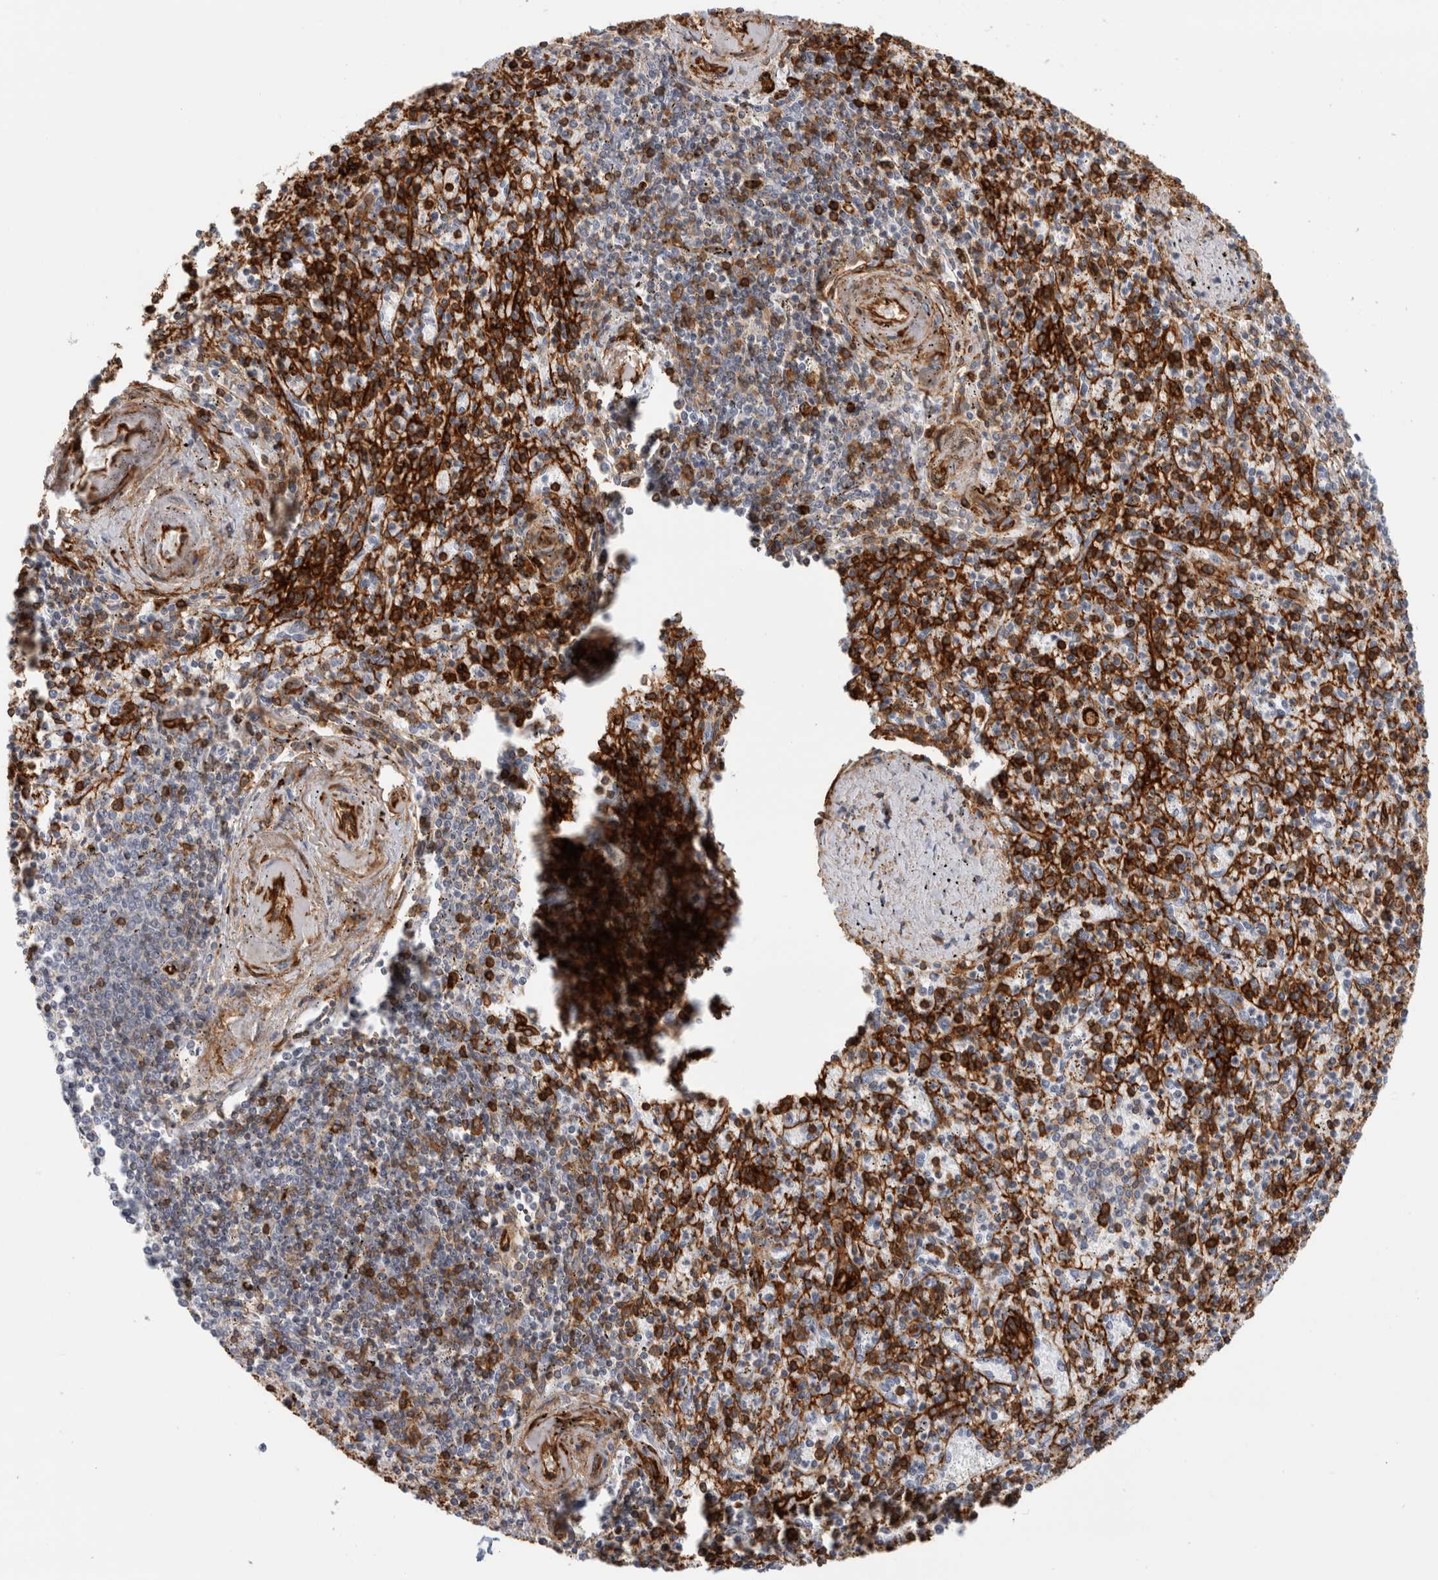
{"staining": {"intensity": "strong", "quantity": "25%-75%", "location": "cytoplasmic/membranous"}, "tissue": "spleen", "cell_type": "Cells in red pulp", "image_type": "normal", "snomed": [{"axis": "morphology", "description": "Normal tissue, NOS"}, {"axis": "topography", "description": "Spleen"}], "caption": "IHC of normal human spleen displays high levels of strong cytoplasmic/membranous staining in about 25%-75% of cells in red pulp.", "gene": "AHNAK", "patient": {"sex": "male", "age": 72}}